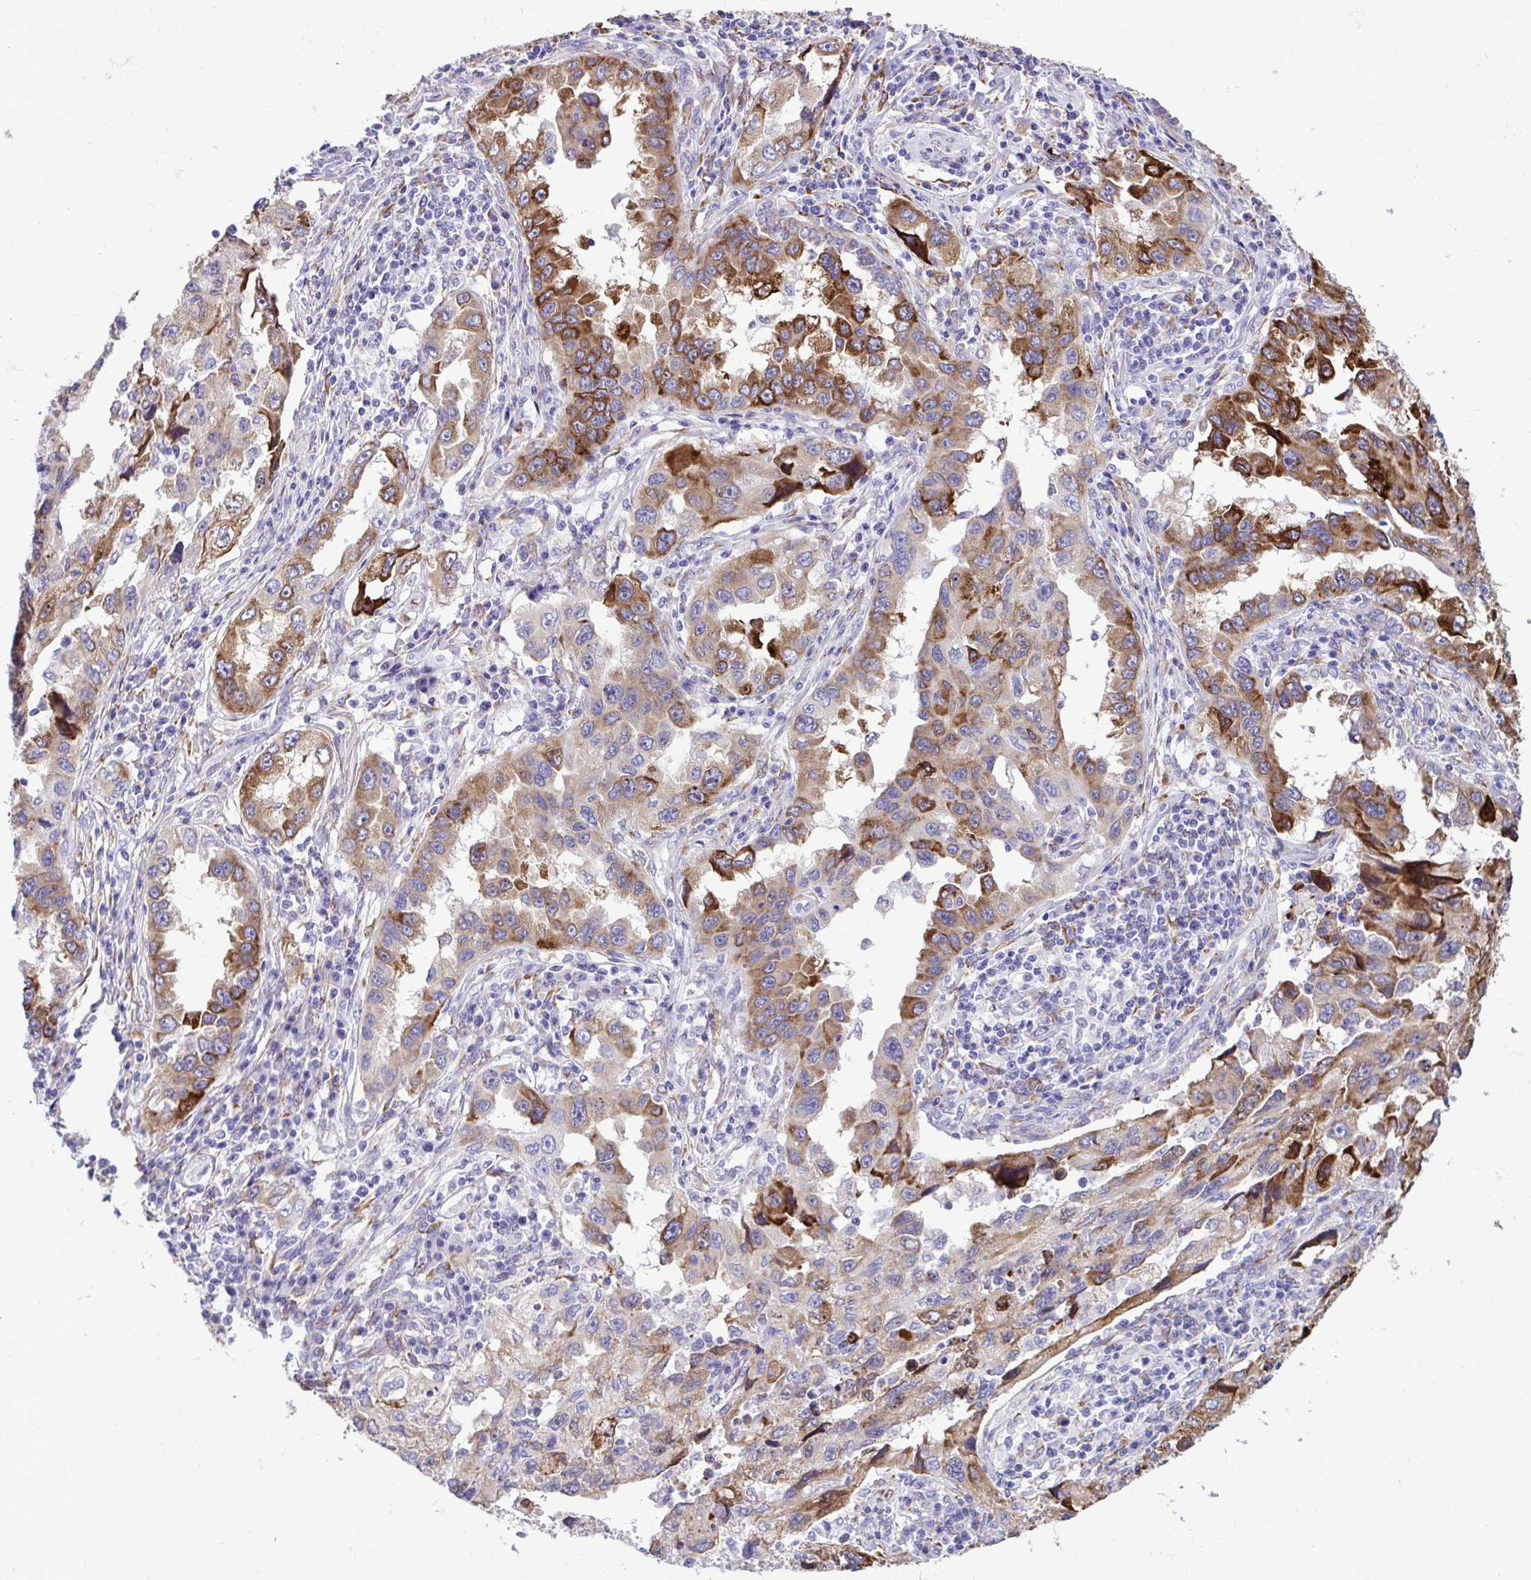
{"staining": {"intensity": "strong", "quantity": "<25%", "location": "cytoplasmic/membranous"}, "tissue": "lung cancer", "cell_type": "Tumor cells", "image_type": "cancer", "snomed": [{"axis": "morphology", "description": "Adenocarcinoma, NOS"}, {"axis": "topography", "description": "Lung"}], "caption": "This is a photomicrograph of immunohistochemistry (IHC) staining of adenocarcinoma (lung), which shows strong staining in the cytoplasmic/membranous of tumor cells.", "gene": "ASPH", "patient": {"sex": "female", "age": 73}}